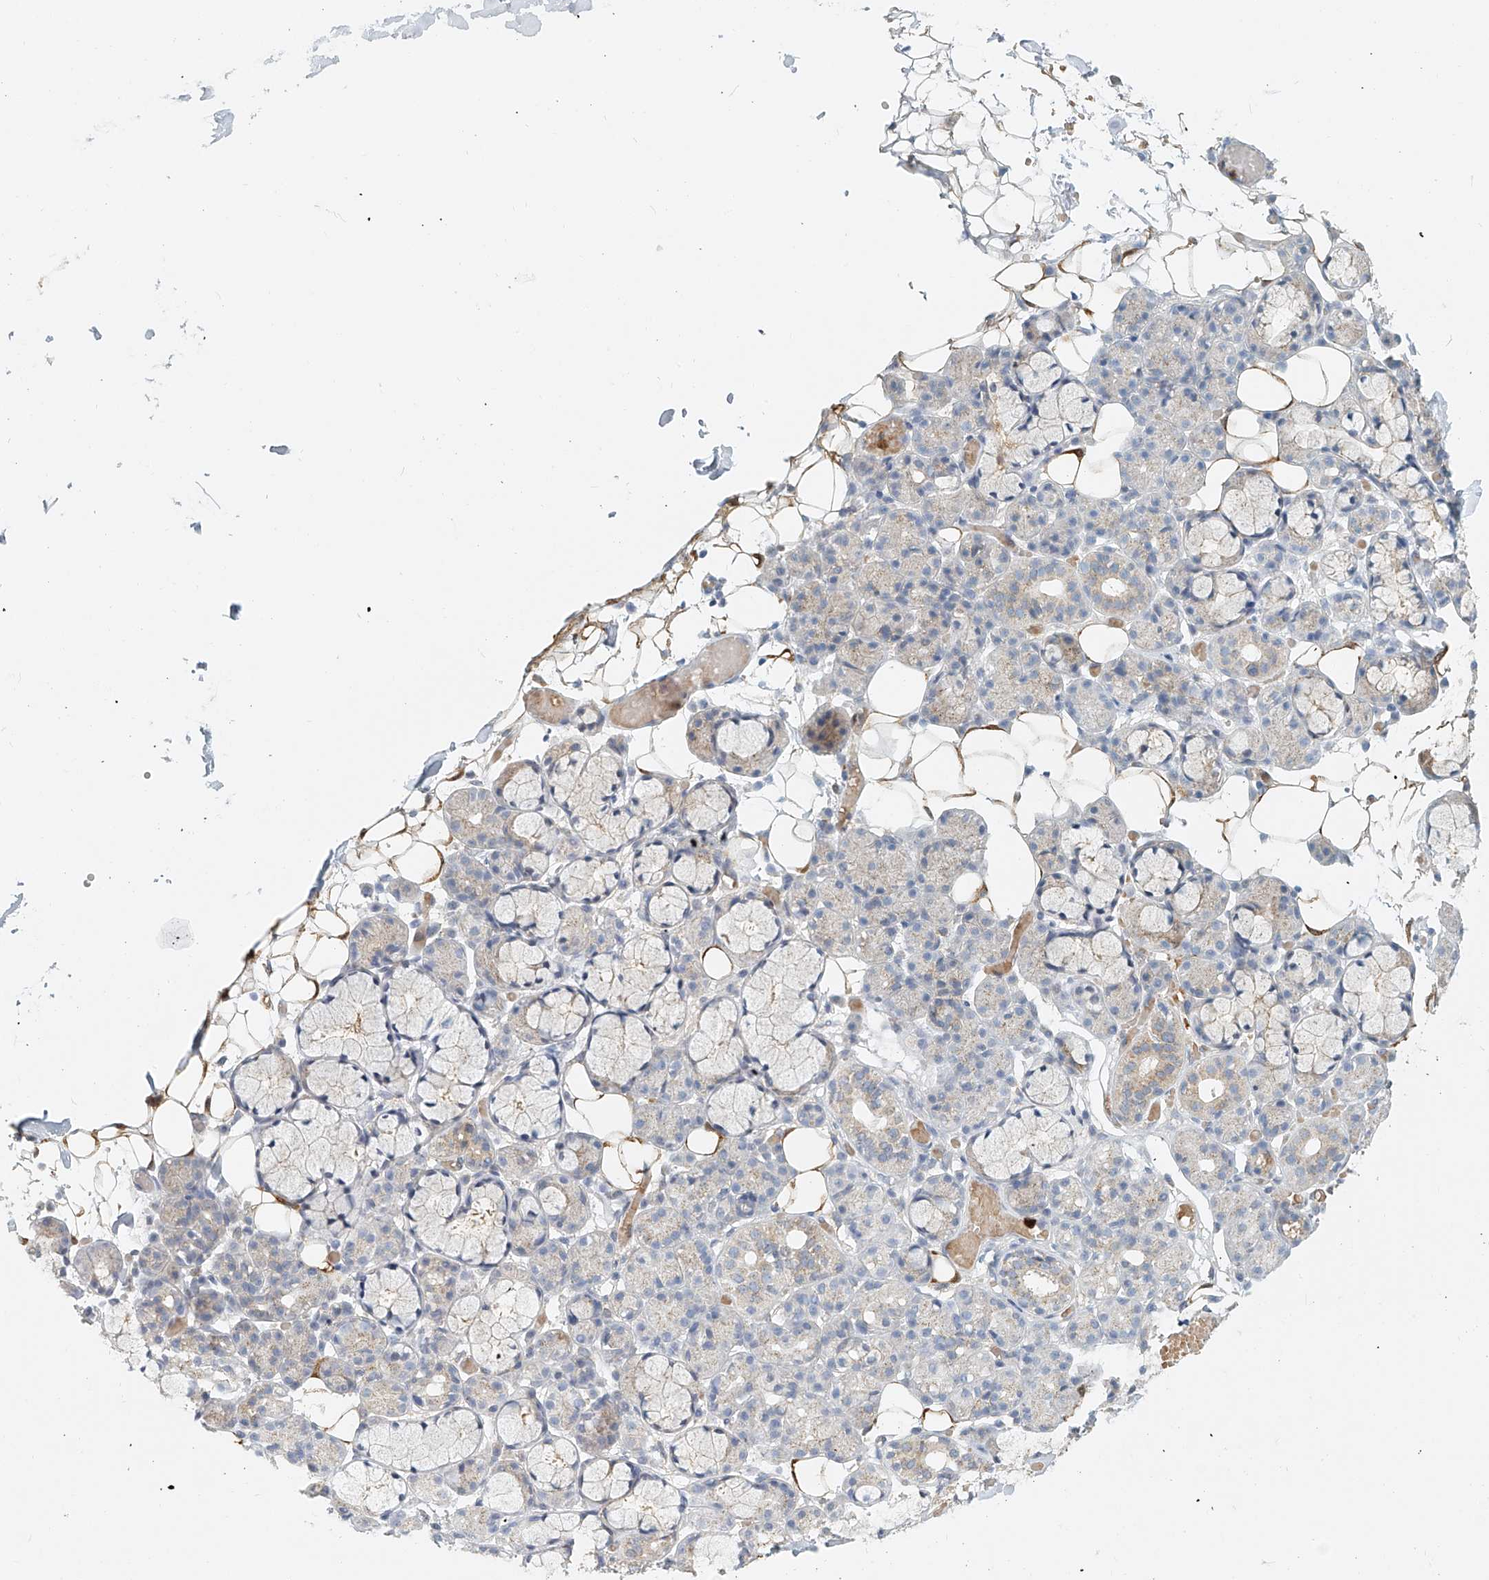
{"staining": {"intensity": "weak", "quantity": "<25%", "location": "cytoplasmic/membranous"}, "tissue": "salivary gland", "cell_type": "Glandular cells", "image_type": "normal", "snomed": [{"axis": "morphology", "description": "Normal tissue, NOS"}, {"axis": "topography", "description": "Salivary gland"}], "caption": "DAB (3,3'-diaminobenzidine) immunohistochemical staining of unremarkable salivary gland reveals no significant expression in glandular cells. (Immunohistochemistry (ihc), brightfield microscopy, high magnification).", "gene": "PTPRA", "patient": {"sex": "male", "age": 63}}